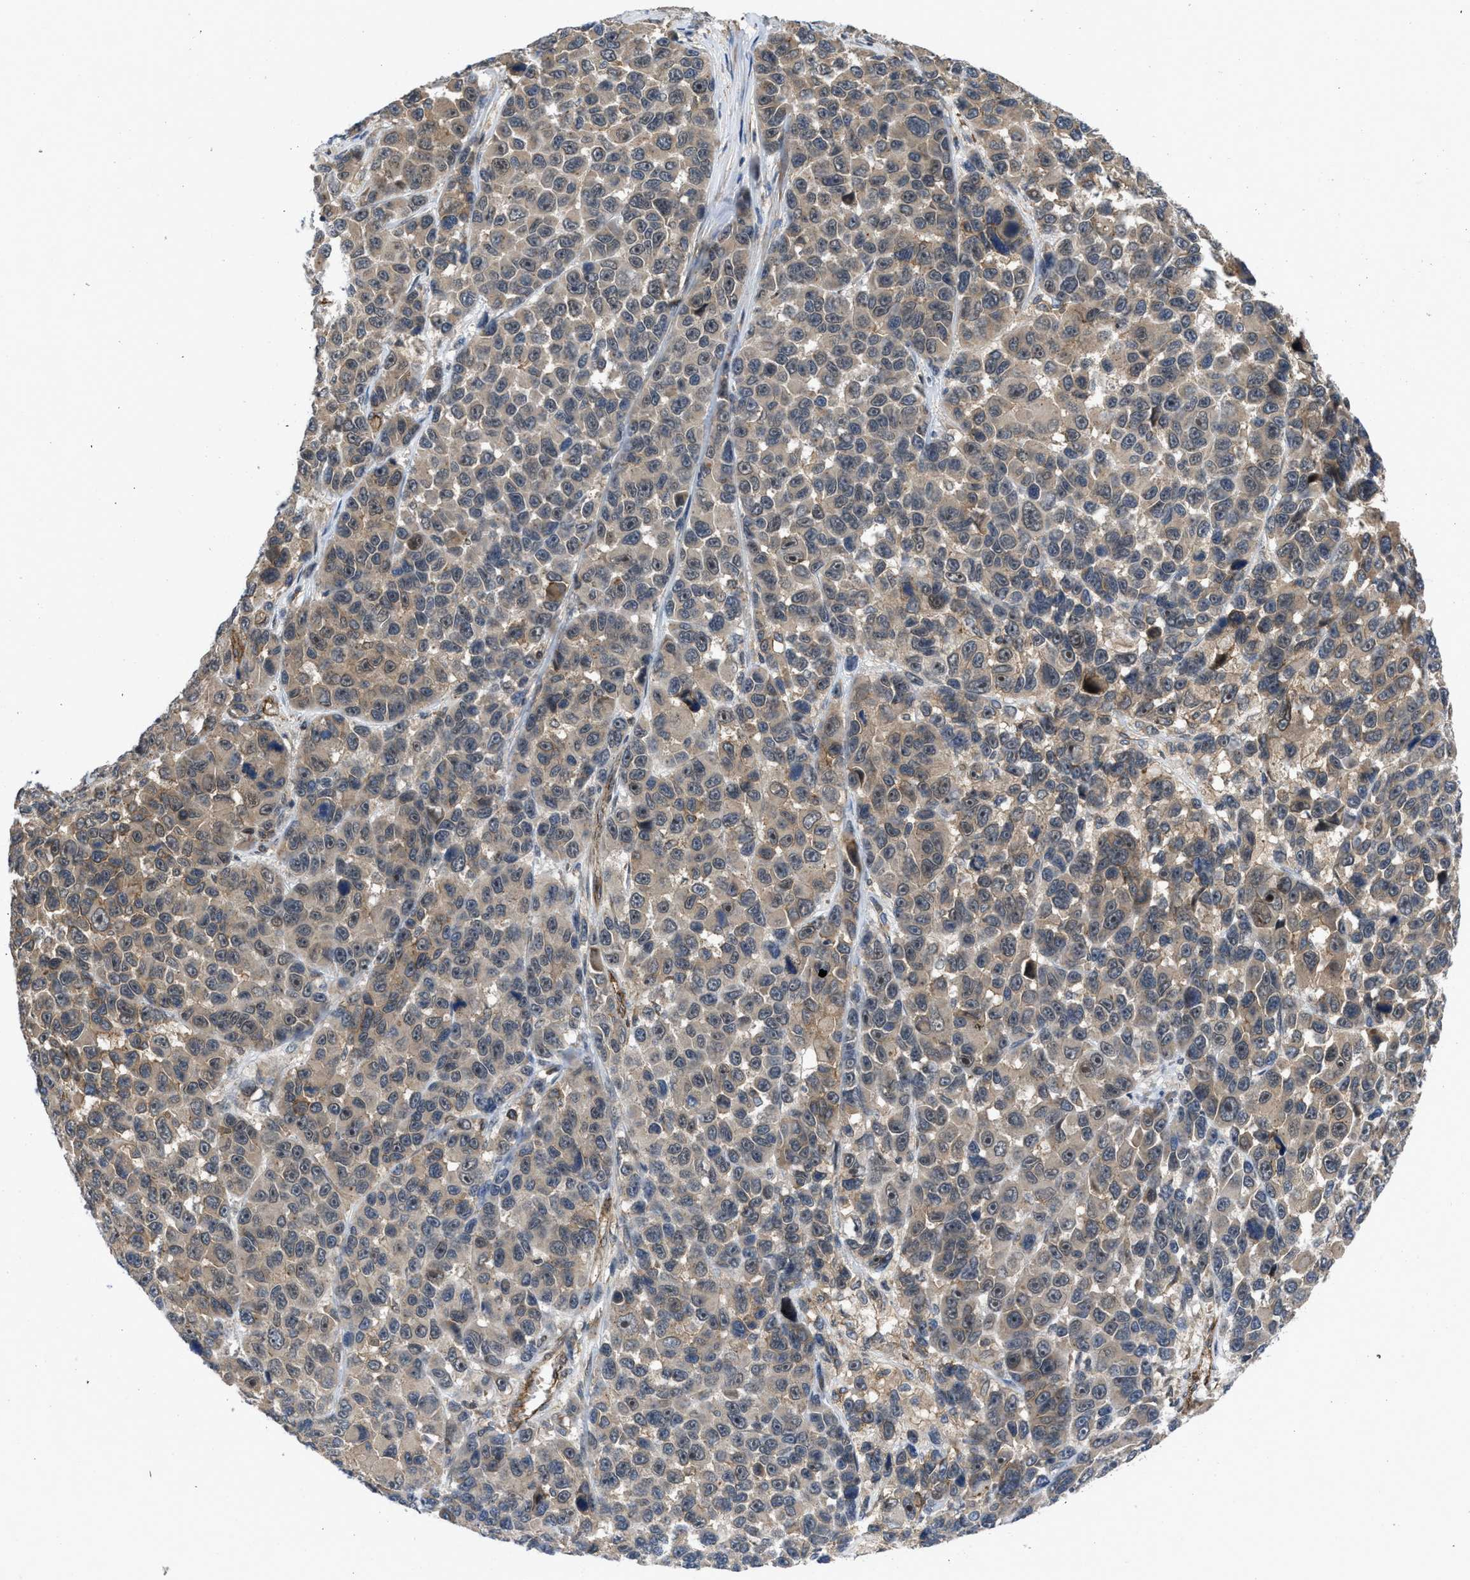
{"staining": {"intensity": "weak", "quantity": ">75%", "location": "cytoplasmic/membranous"}, "tissue": "melanoma", "cell_type": "Tumor cells", "image_type": "cancer", "snomed": [{"axis": "morphology", "description": "Malignant melanoma, NOS"}, {"axis": "topography", "description": "Skin"}], "caption": "Brown immunohistochemical staining in melanoma exhibits weak cytoplasmic/membranous positivity in approximately >75% of tumor cells.", "gene": "GPATCH2L", "patient": {"sex": "male", "age": 53}}